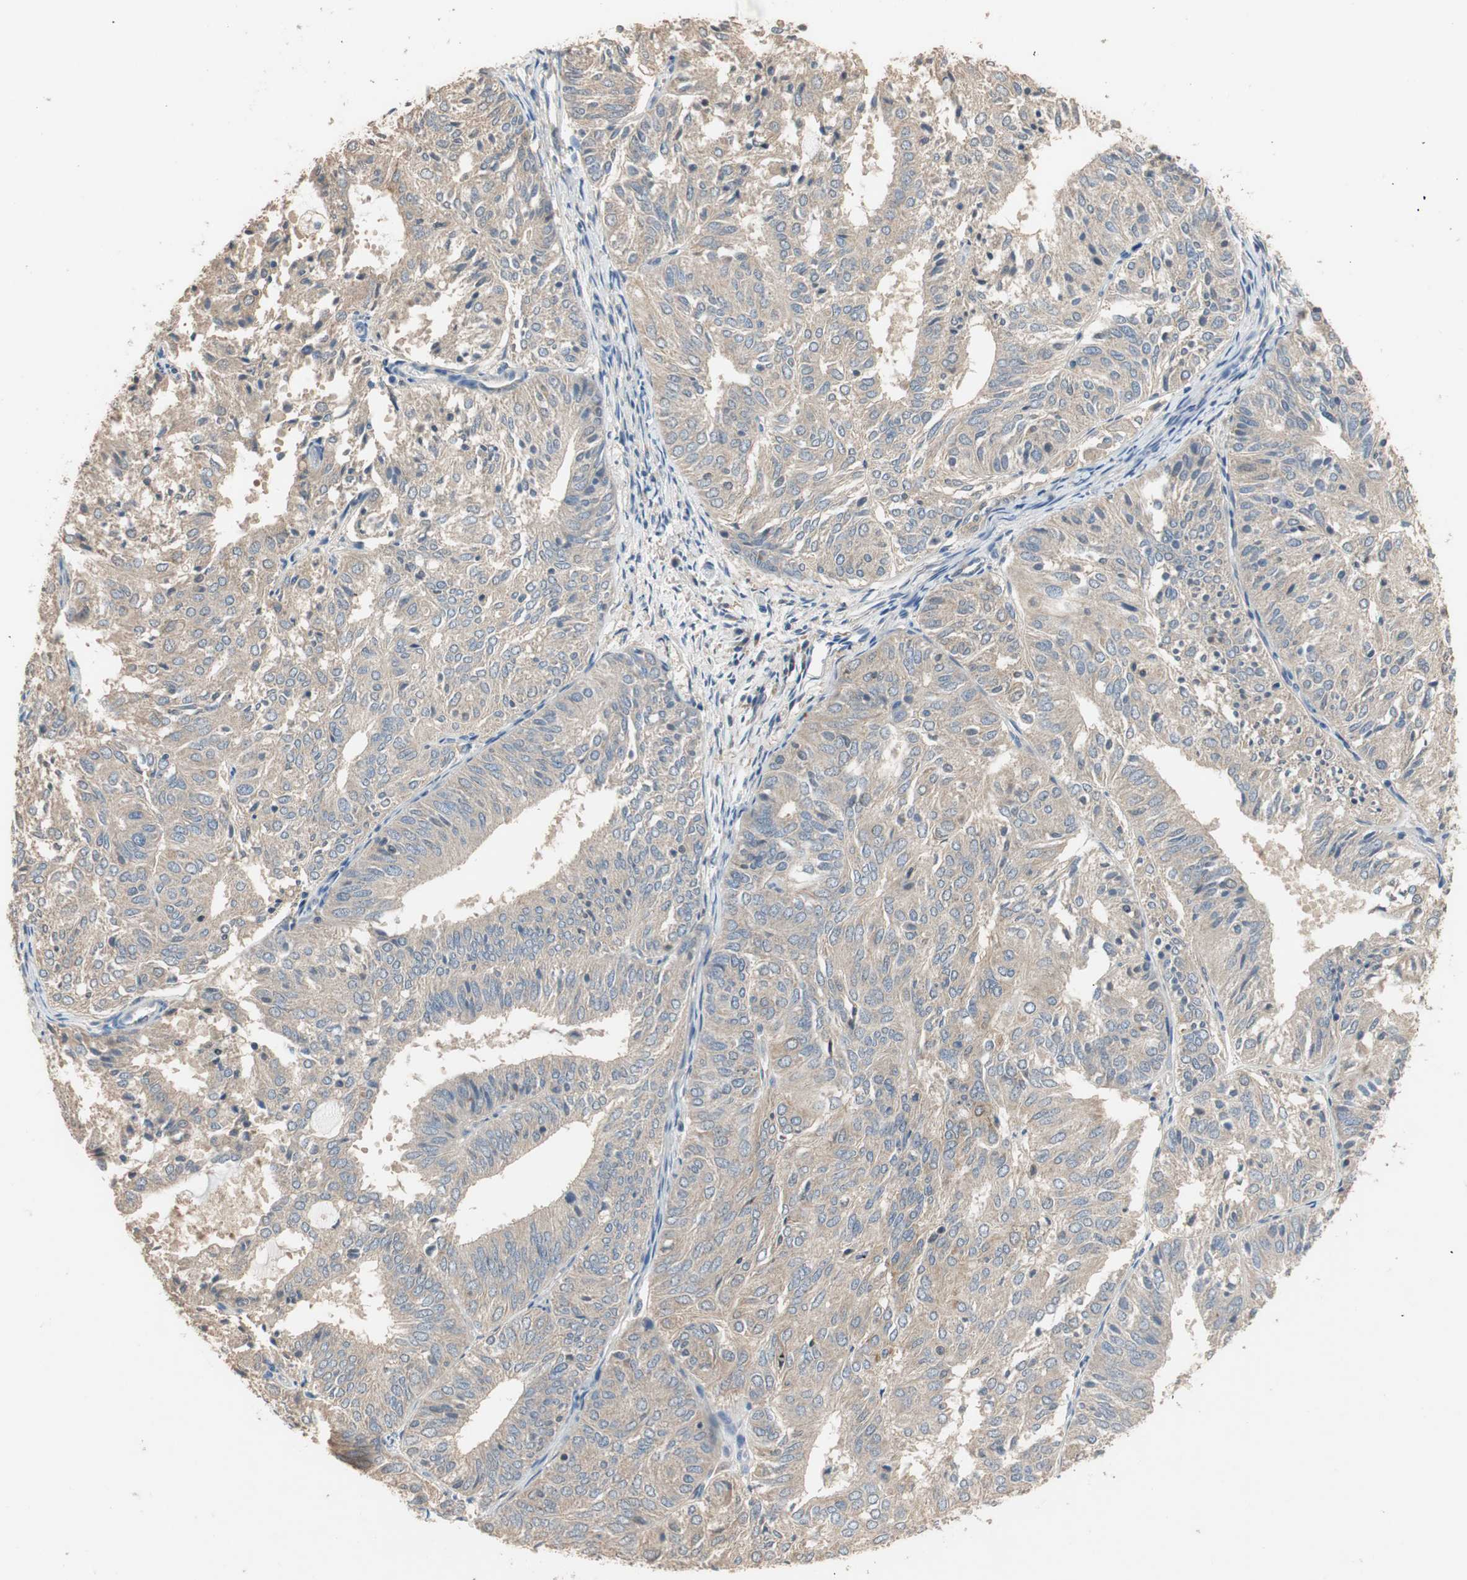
{"staining": {"intensity": "weak", "quantity": ">75%", "location": "cytoplasmic/membranous"}, "tissue": "endometrial cancer", "cell_type": "Tumor cells", "image_type": "cancer", "snomed": [{"axis": "morphology", "description": "Adenocarcinoma, NOS"}, {"axis": "topography", "description": "Uterus"}], "caption": "The photomicrograph reveals immunohistochemical staining of endometrial cancer. There is weak cytoplasmic/membranous positivity is seen in about >75% of tumor cells.", "gene": "ADAP1", "patient": {"sex": "female", "age": 60}}